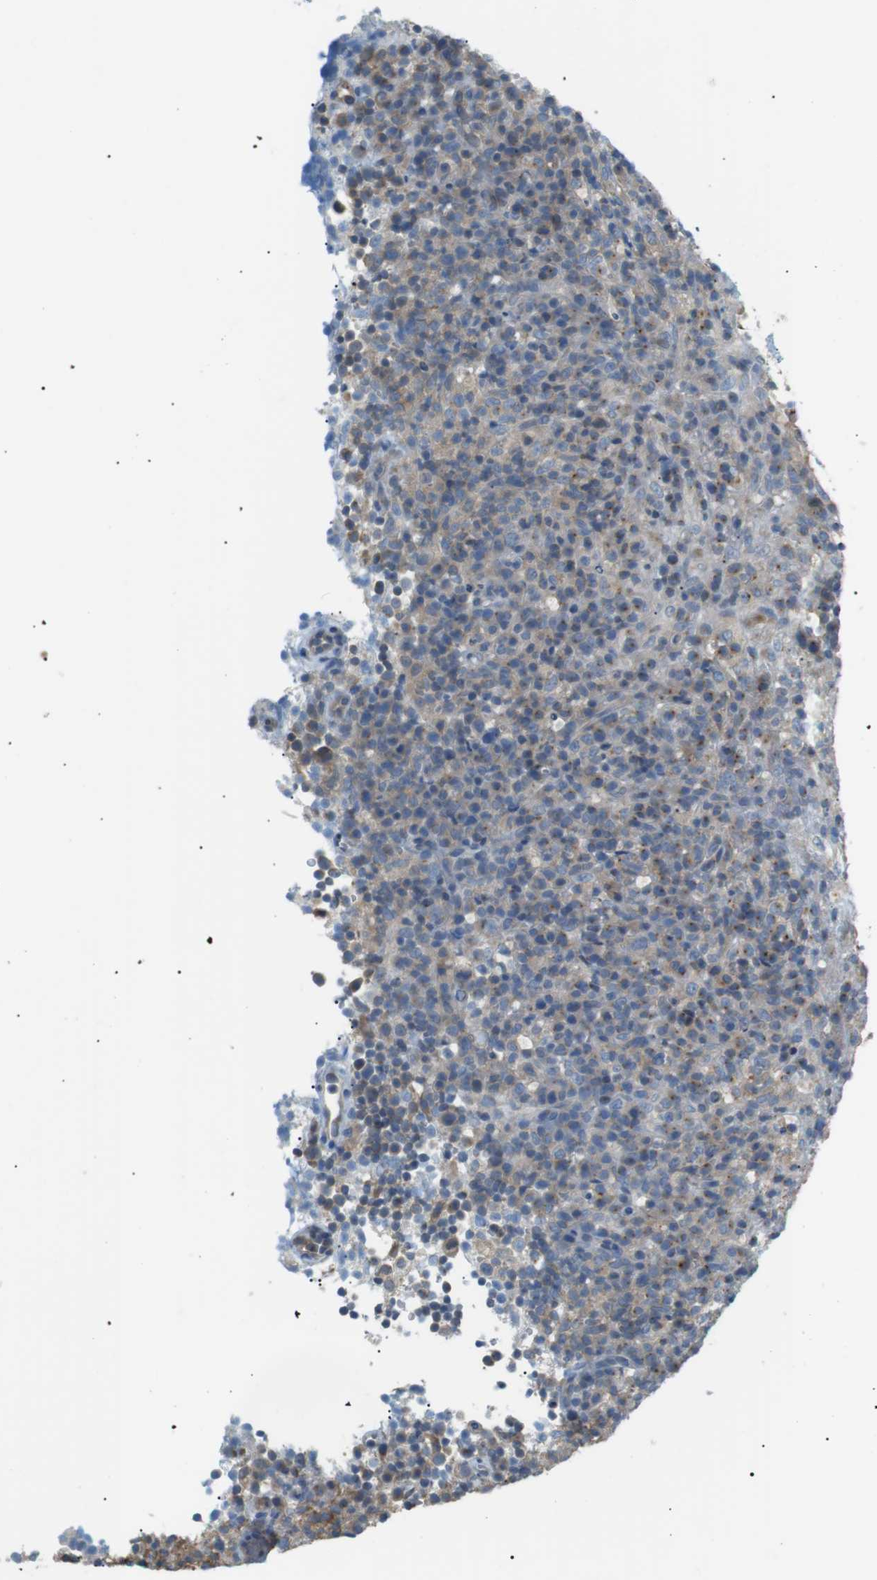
{"staining": {"intensity": "weak", "quantity": "25%-75%", "location": "cytoplasmic/membranous"}, "tissue": "lymphoma", "cell_type": "Tumor cells", "image_type": "cancer", "snomed": [{"axis": "morphology", "description": "Malignant lymphoma, non-Hodgkin's type, High grade"}, {"axis": "topography", "description": "Lymph node"}], "caption": "Tumor cells display low levels of weak cytoplasmic/membranous staining in about 25%-75% of cells in lymphoma.", "gene": "CDH26", "patient": {"sex": "female", "age": 76}}